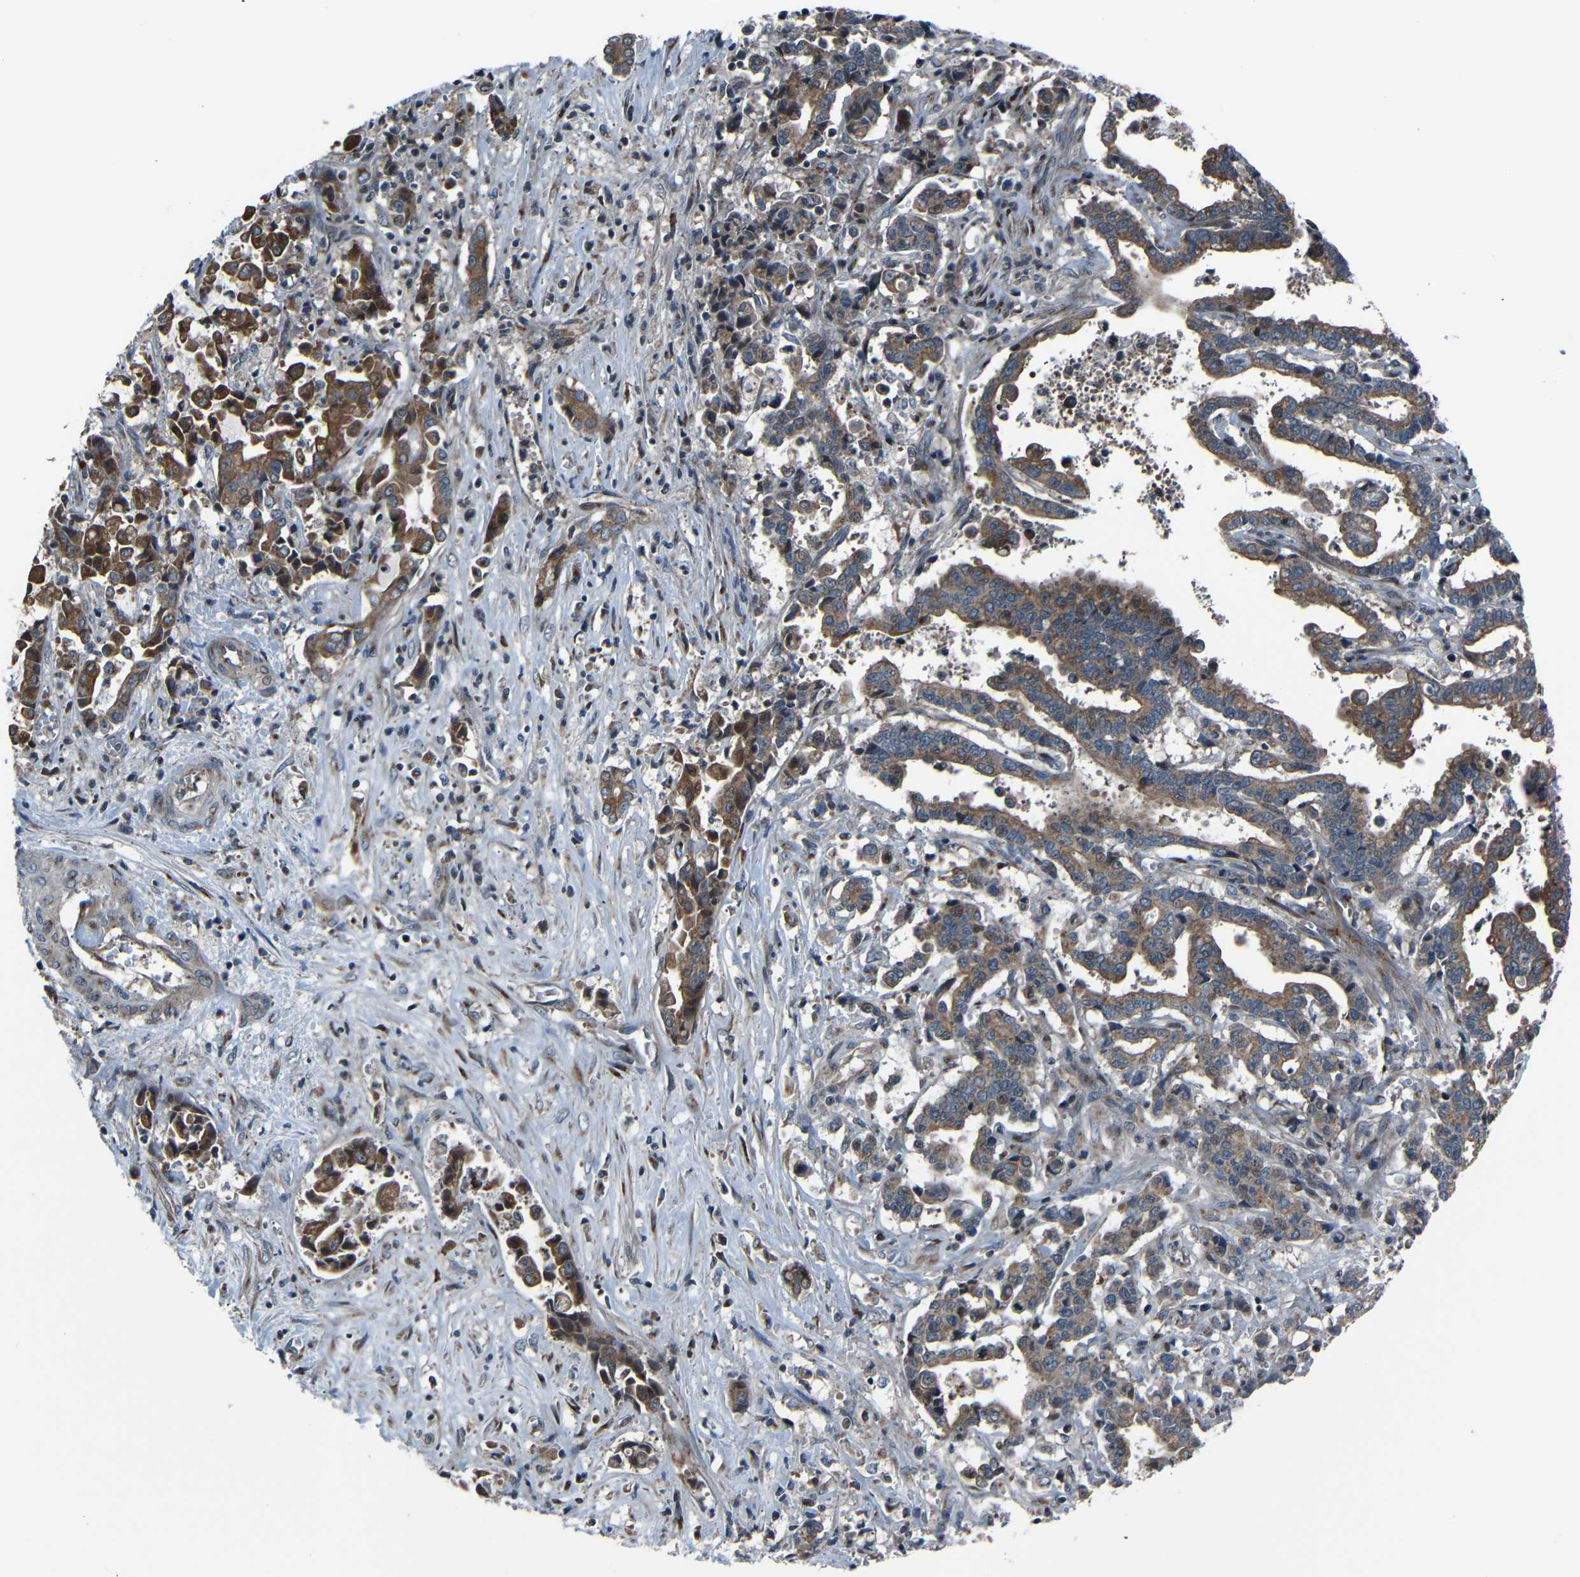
{"staining": {"intensity": "strong", "quantity": ">75%", "location": "cytoplasmic/membranous"}, "tissue": "liver cancer", "cell_type": "Tumor cells", "image_type": "cancer", "snomed": [{"axis": "morphology", "description": "Cholangiocarcinoma"}, {"axis": "topography", "description": "Liver"}], "caption": "A brown stain shows strong cytoplasmic/membranous staining of a protein in human cholangiocarcinoma (liver) tumor cells.", "gene": "AKAP9", "patient": {"sex": "male", "age": 57}}